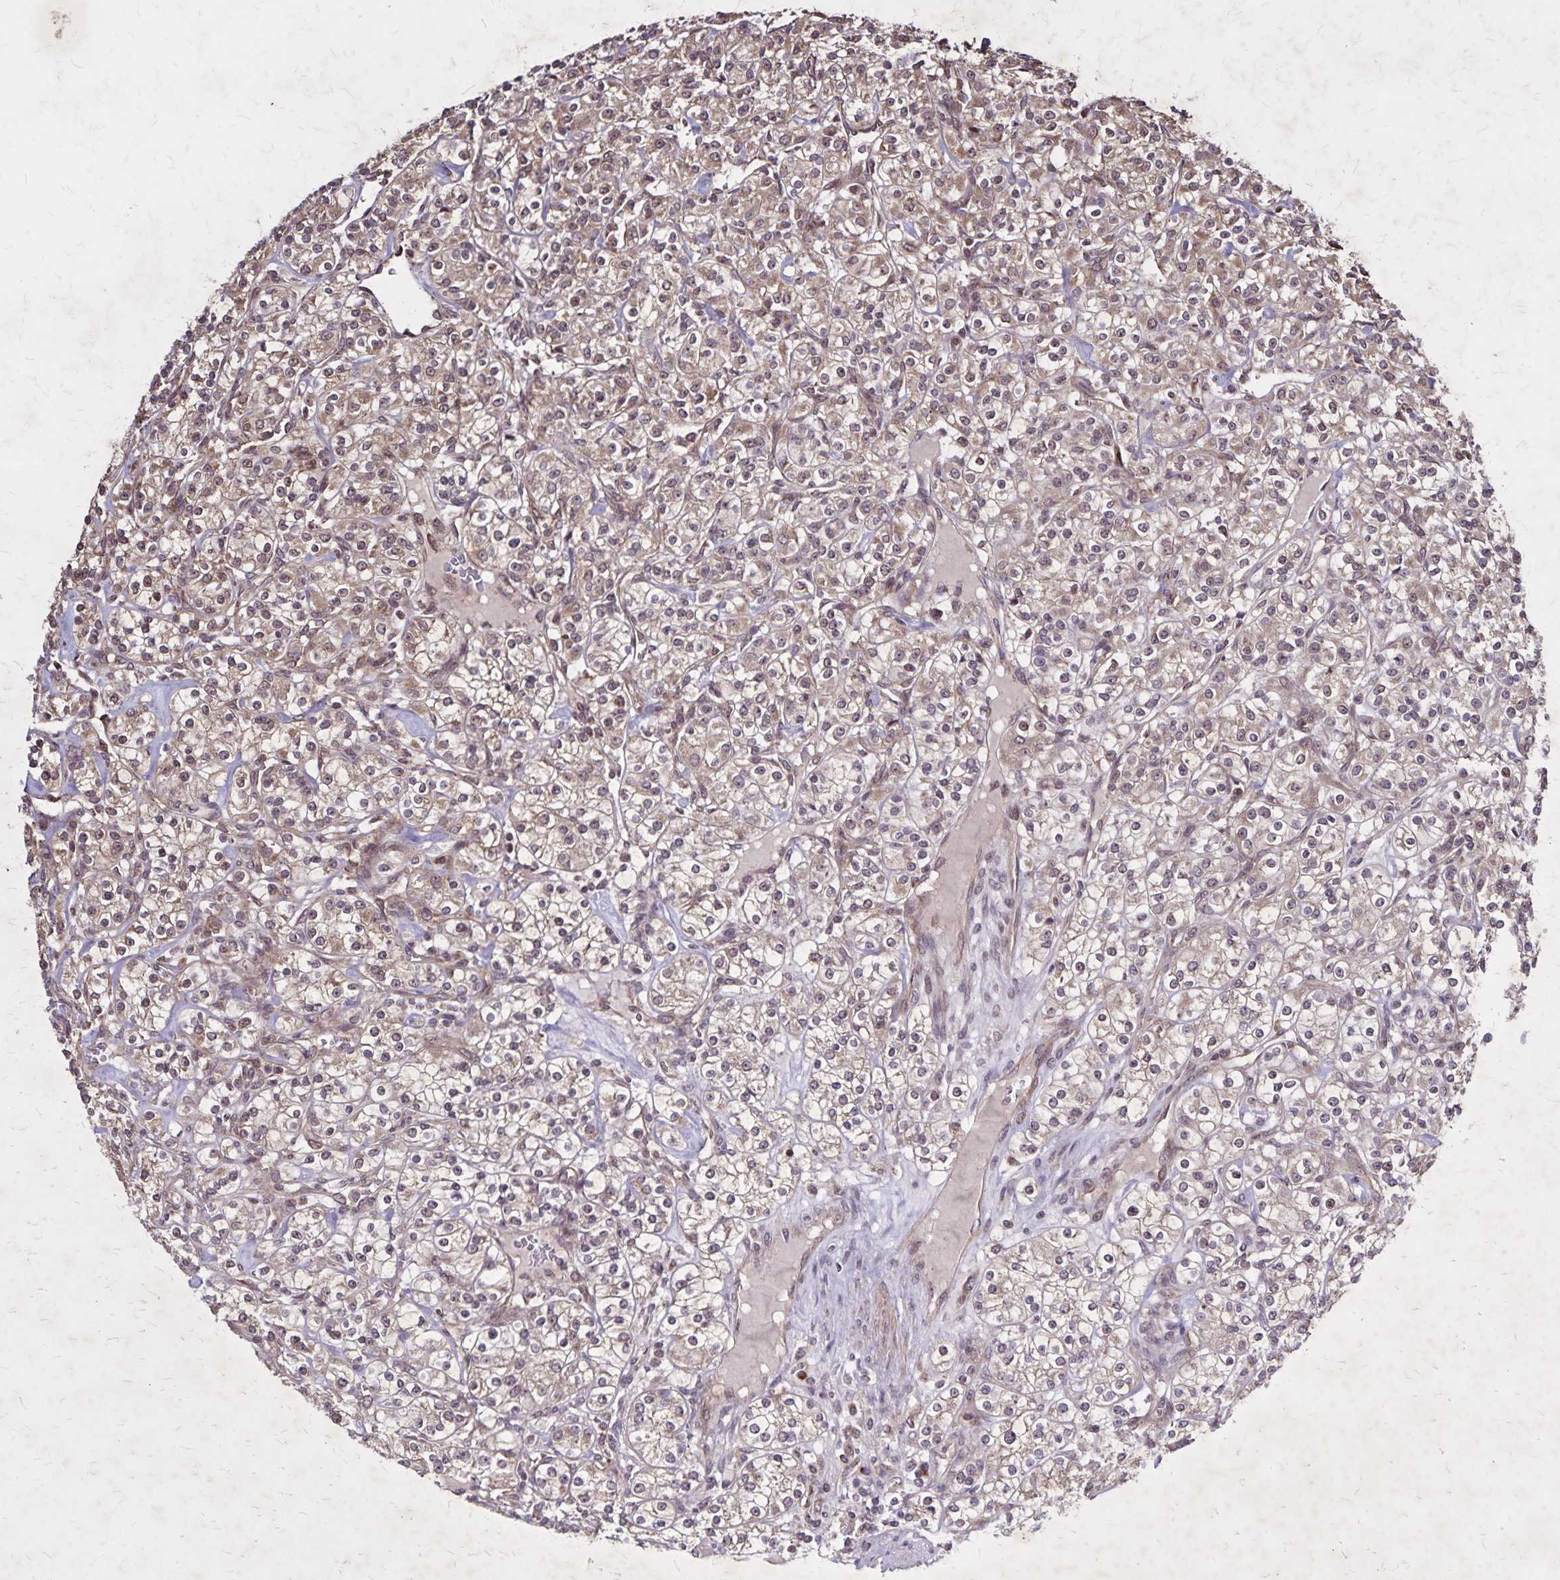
{"staining": {"intensity": "weak", "quantity": ">75%", "location": "cytoplasmic/membranous,nuclear"}, "tissue": "renal cancer", "cell_type": "Tumor cells", "image_type": "cancer", "snomed": [{"axis": "morphology", "description": "Adenocarcinoma, NOS"}, {"axis": "topography", "description": "Kidney"}], "caption": "Tumor cells exhibit low levels of weak cytoplasmic/membranous and nuclear expression in about >75% of cells in renal cancer. (Brightfield microscopy of DAB IHC at high magnification).", "gene": "NFS1", "patient": {"sex": "male", "age": 77}}